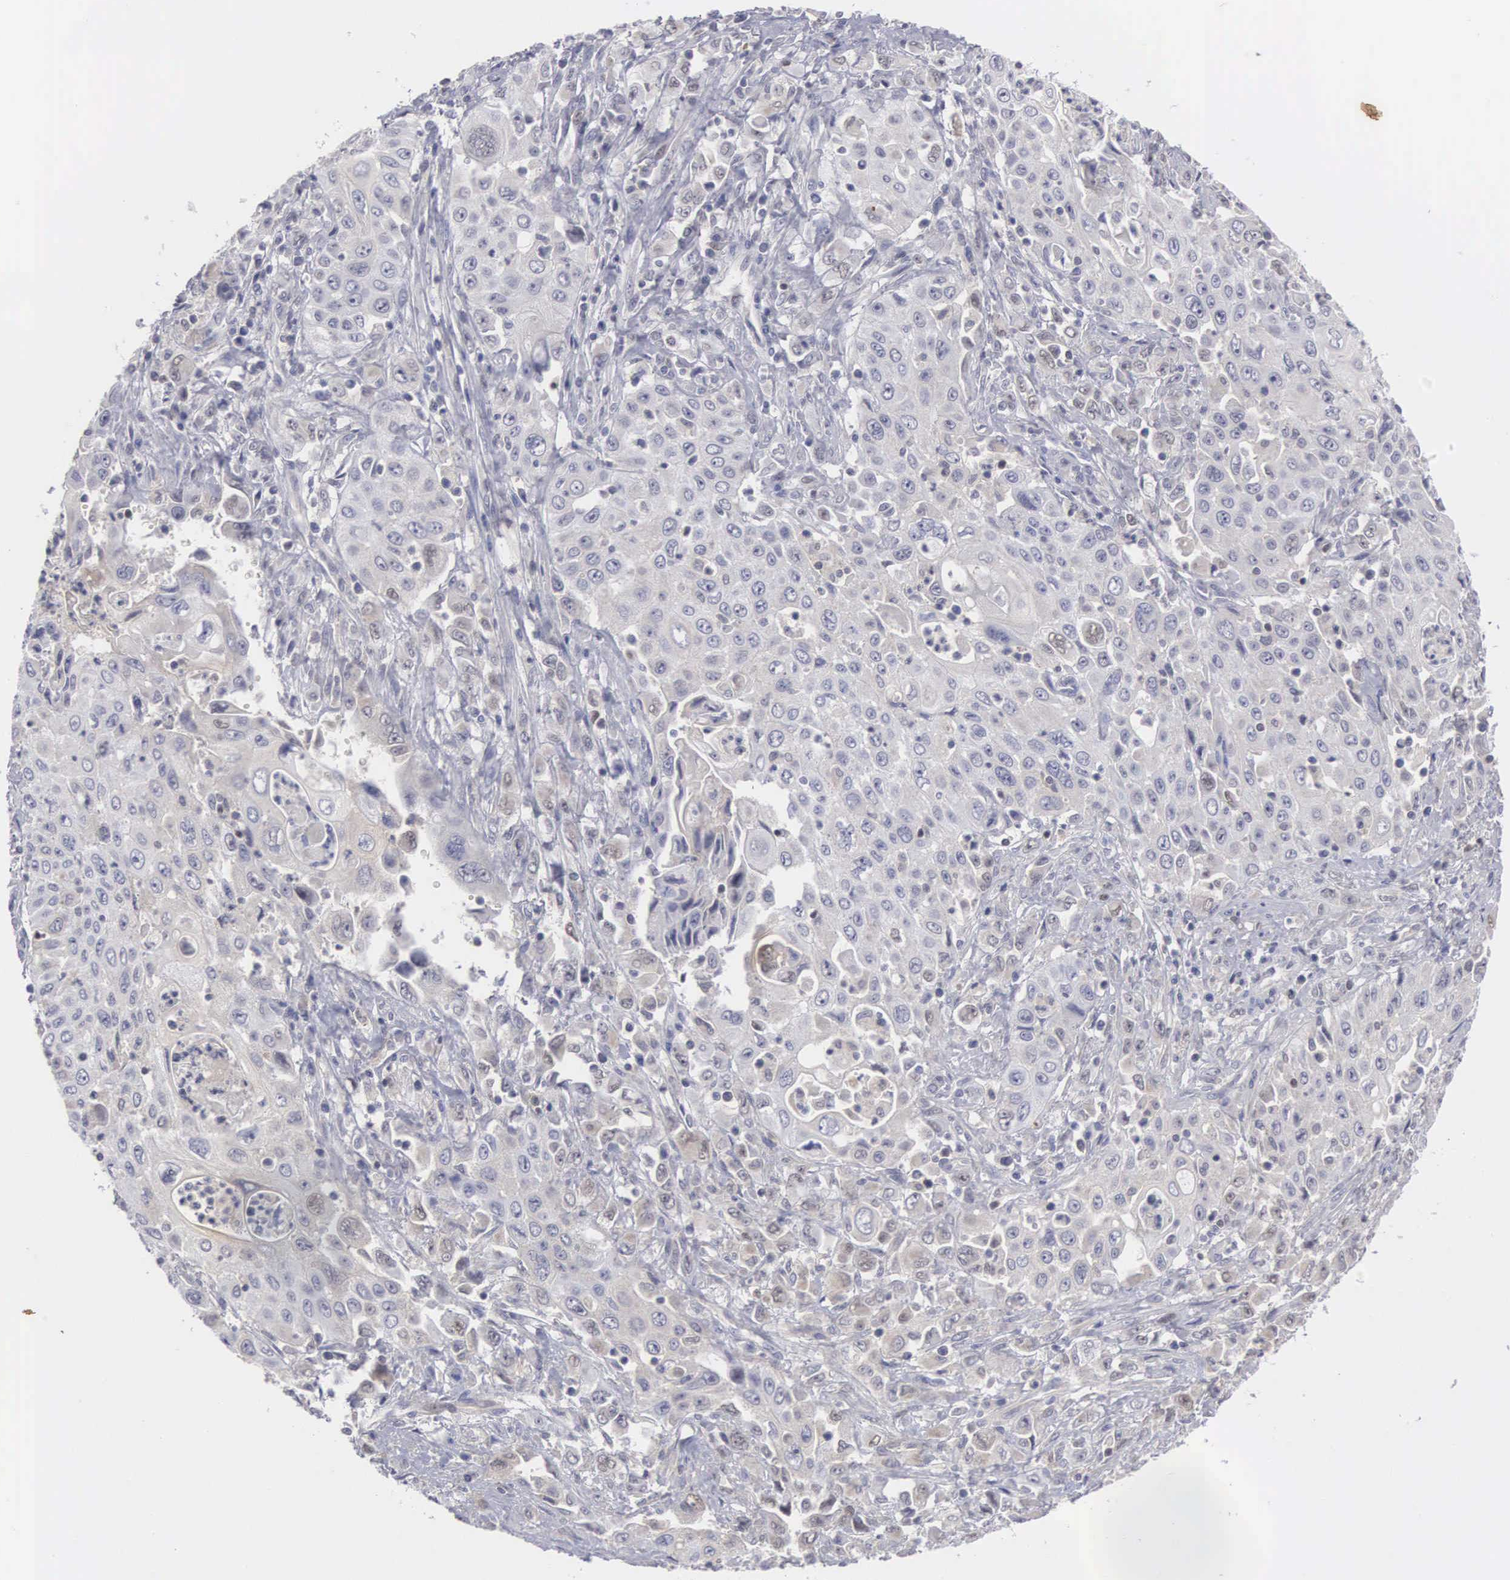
{"staining": {"intensity": "weak", "quantity": "<25%", "location": "cytoplasmic/membranous,nuclear"}, "tissue": "pancreatic cancer", "cell_type": "Tumor cells", "image_type": "cancer", "snomed": [{"axis": "morphology", "description": "Adenocarcinoma, NOS"}, {"axis": "topography", "description": "Pancreas"}], "caption": "The immunohistochemistry histopathology image has no significant positivity in tumor cells of pancreatic adenocarcinoma tissue.", "gene": "RBPJ", "patient": {"sex": "male", "age": 70}}